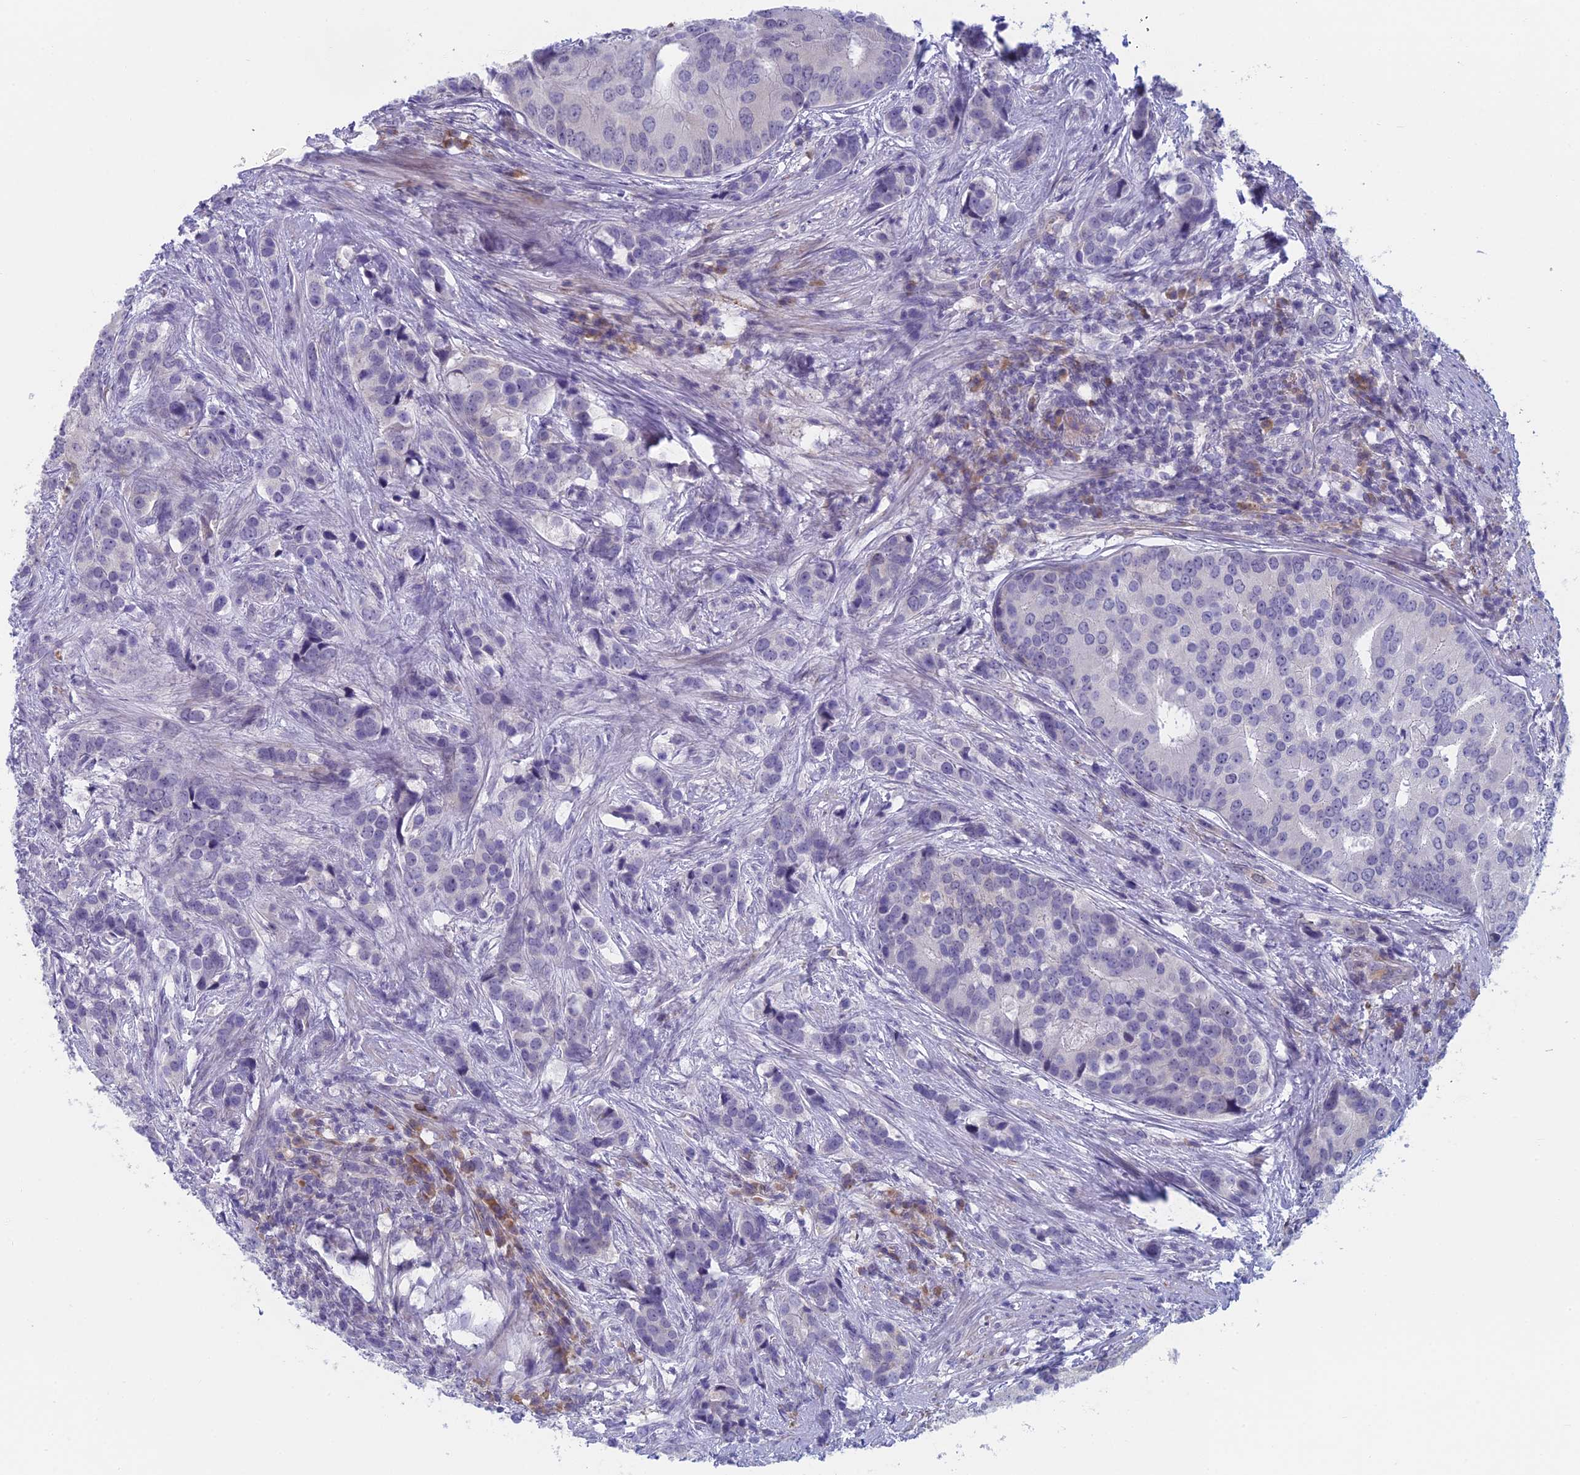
{"staining": {"intensity": "negative", "quantity": "none", "location": "none"}, "tissue": "prostate cancer", "cell_type": "Tumor cells", "image_type": "cancer", "snomed": [{"axis": "morphology", "description": "Adenocarcinoma, High grade"}, {"axis": "topography", "description": "Prostate"}], "caption": "Prostate cancer stained for a protein using IHC exhibits no expression tumor cells.", "gene": "PPP1R26", "patient": {"sex": "male", "age": 62}}